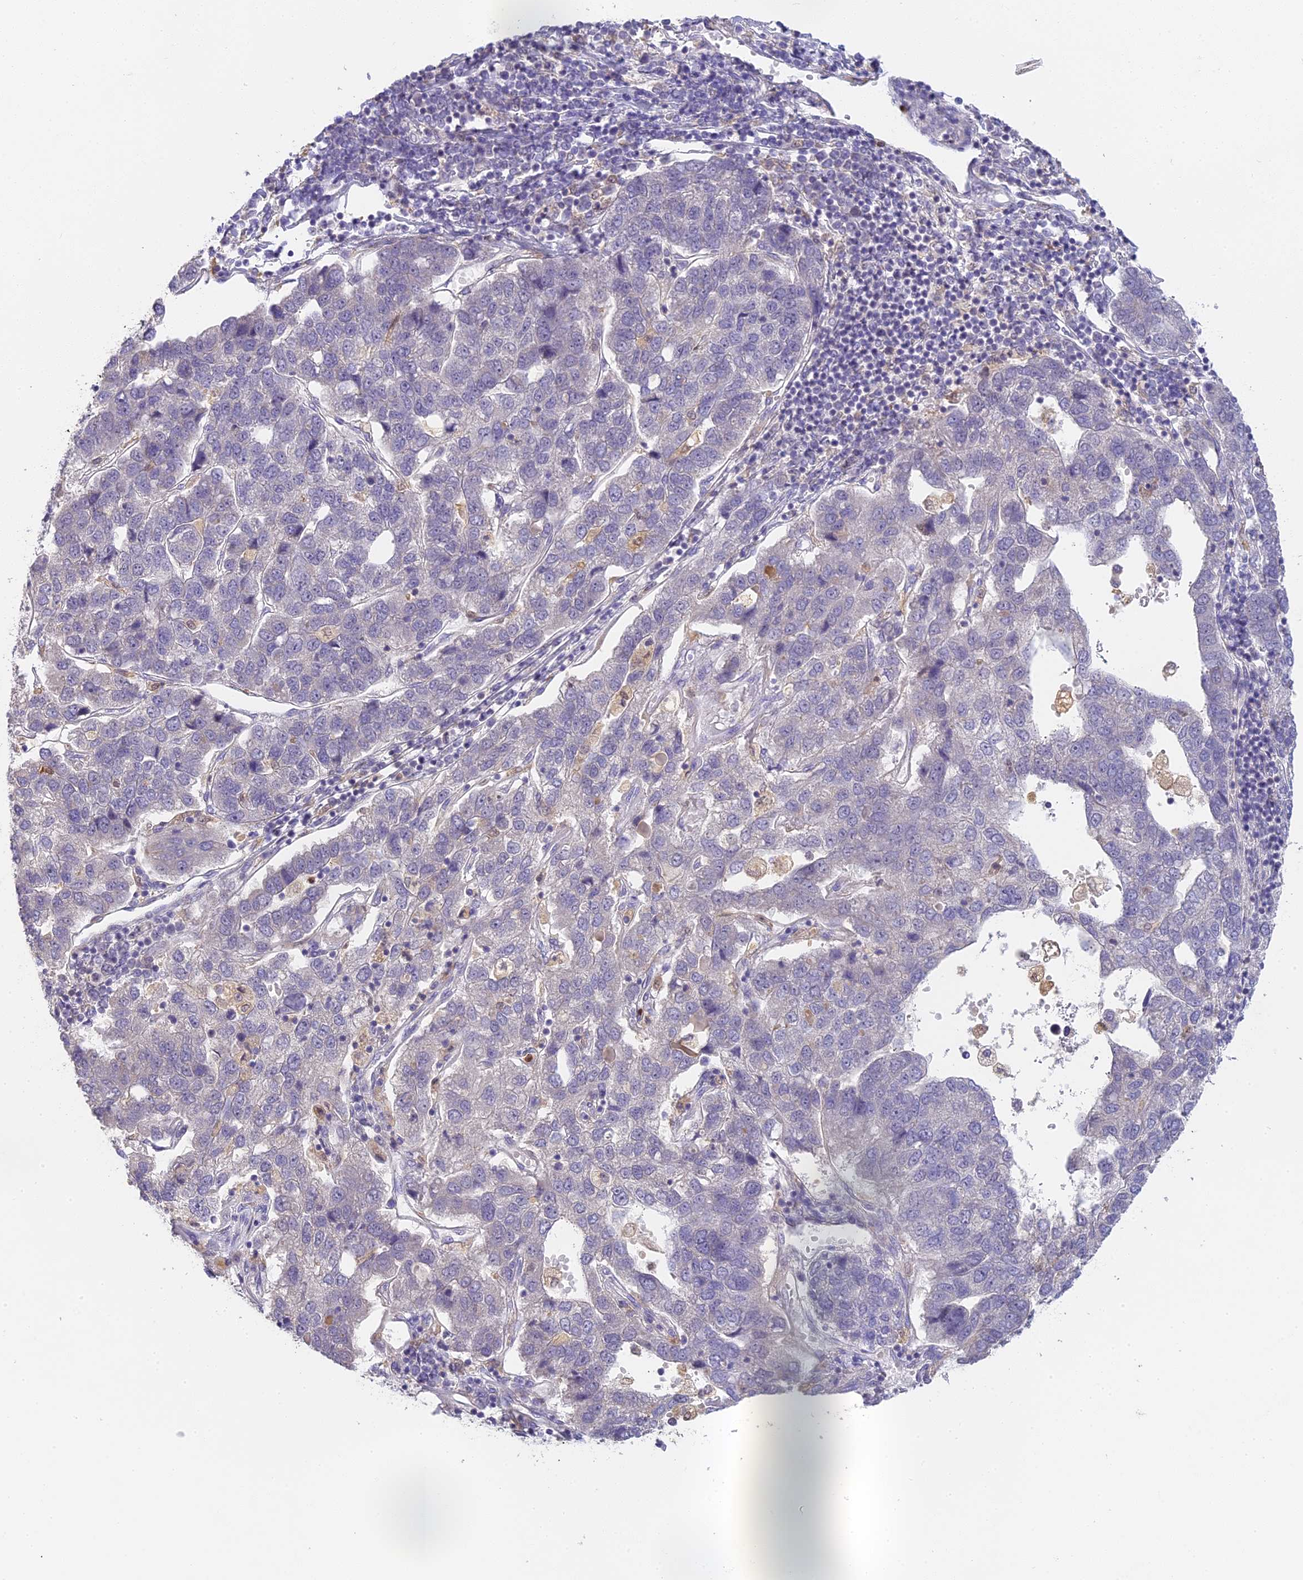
{"staining": {"intensity": "negative", "quantity": "none", "location": "none"}, "tissue": "pancreatic cancer", "cell_type": "Tumor cells", "image_type": "cancer", "snomed": [{"axis": "morphology", "description": "Adenocarcinoma, NOS"}, {"axis": "topography", "description": "Pancreas"}], "caption": "The immunohistochemistry micrograph has no significant positivity in tumor cells of pancreatic cancer (adenocarcinoma) tissue.", "gene": "NCF4", "patient": {"sex": "female", "age": 61}}